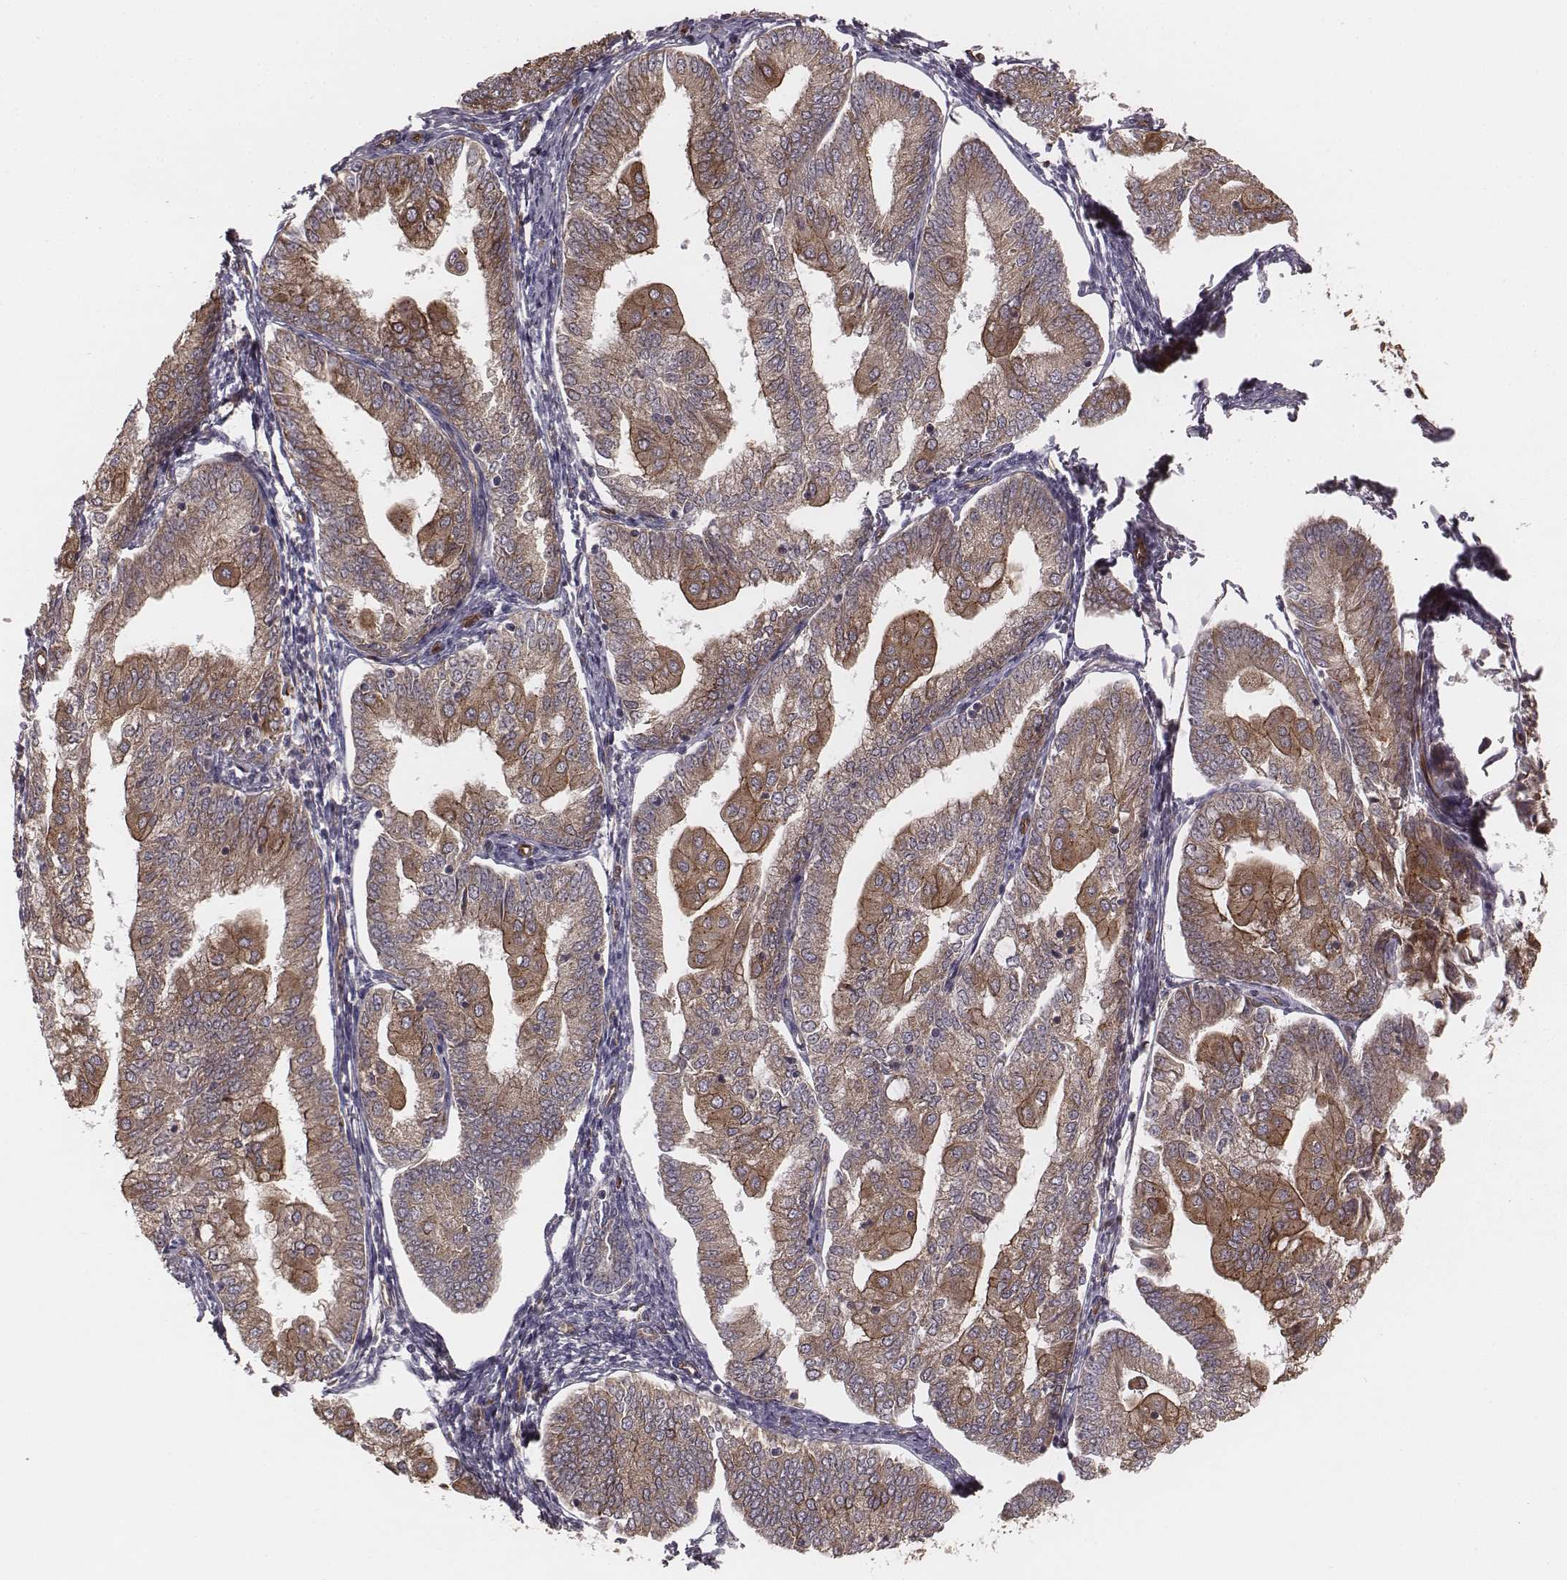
{"staining": {"intensity": "moderate", "quantity": ">75%", "location": "cytoplasmic/membranous"}, "tissue": "endometrial cancer", "cell_type": "Tumor cells", "image_type": "cancer", "snomed": [{"axis": "morphology", "description": "Adenocarcinoma, NOS"}, {"axis": "topography", "description": "Endometrium"}], "caption": "IHC micrograph of neoplastic tissue: human adenocarcinoma (endometrial) stained using immunohistochemistry demonstrates medium levels of moderate protein expression localized specifically in the cytoplasmic/membranous of tumor cells, appearing as a cytoplasmic/membranous brown color.", "gene": "PALMD", "patient": {"sex": "female", "age": 55}}